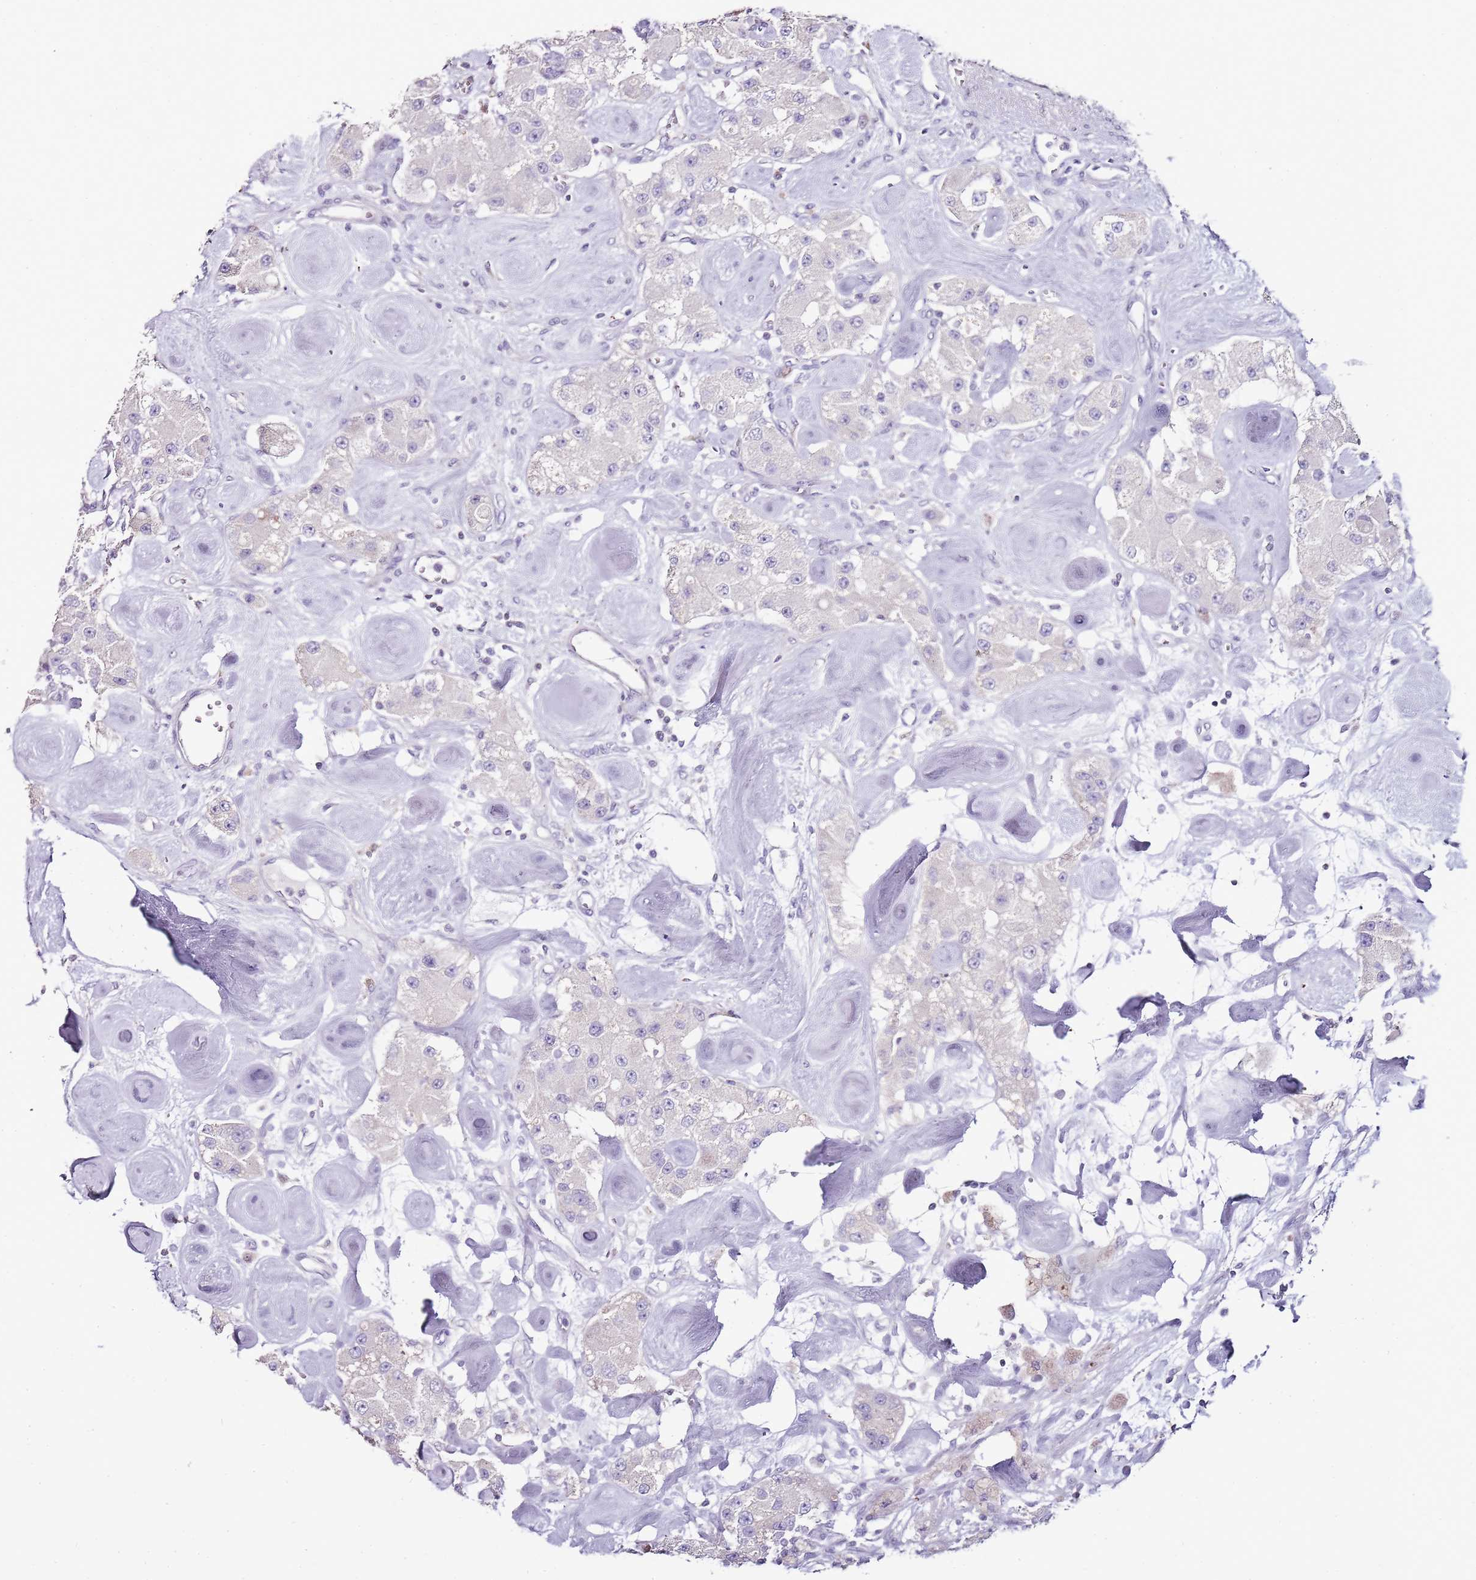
{"staining": {"intensity": "negative", "quantity": "none", "location": "none"}, "tissue": "carcinoid", "cell_type": "Tumor cells", "image_type": "cancer", "snomed": [{"axis": "morphology", "description": "Carcinoid, malignant, NOS"}, {"axis": "topography", "description": "Pancreas"}], "caption": "Immunohistochemistry (IHC) of carcinoid displays no staining in tumor cells. (Brightfield microscopy of DAB (3,3'-diaminobenzidine) immunohistochemistry at high magnification).", "gene": "ZBP1", "patient": {"sex": "male", "age": 41}}